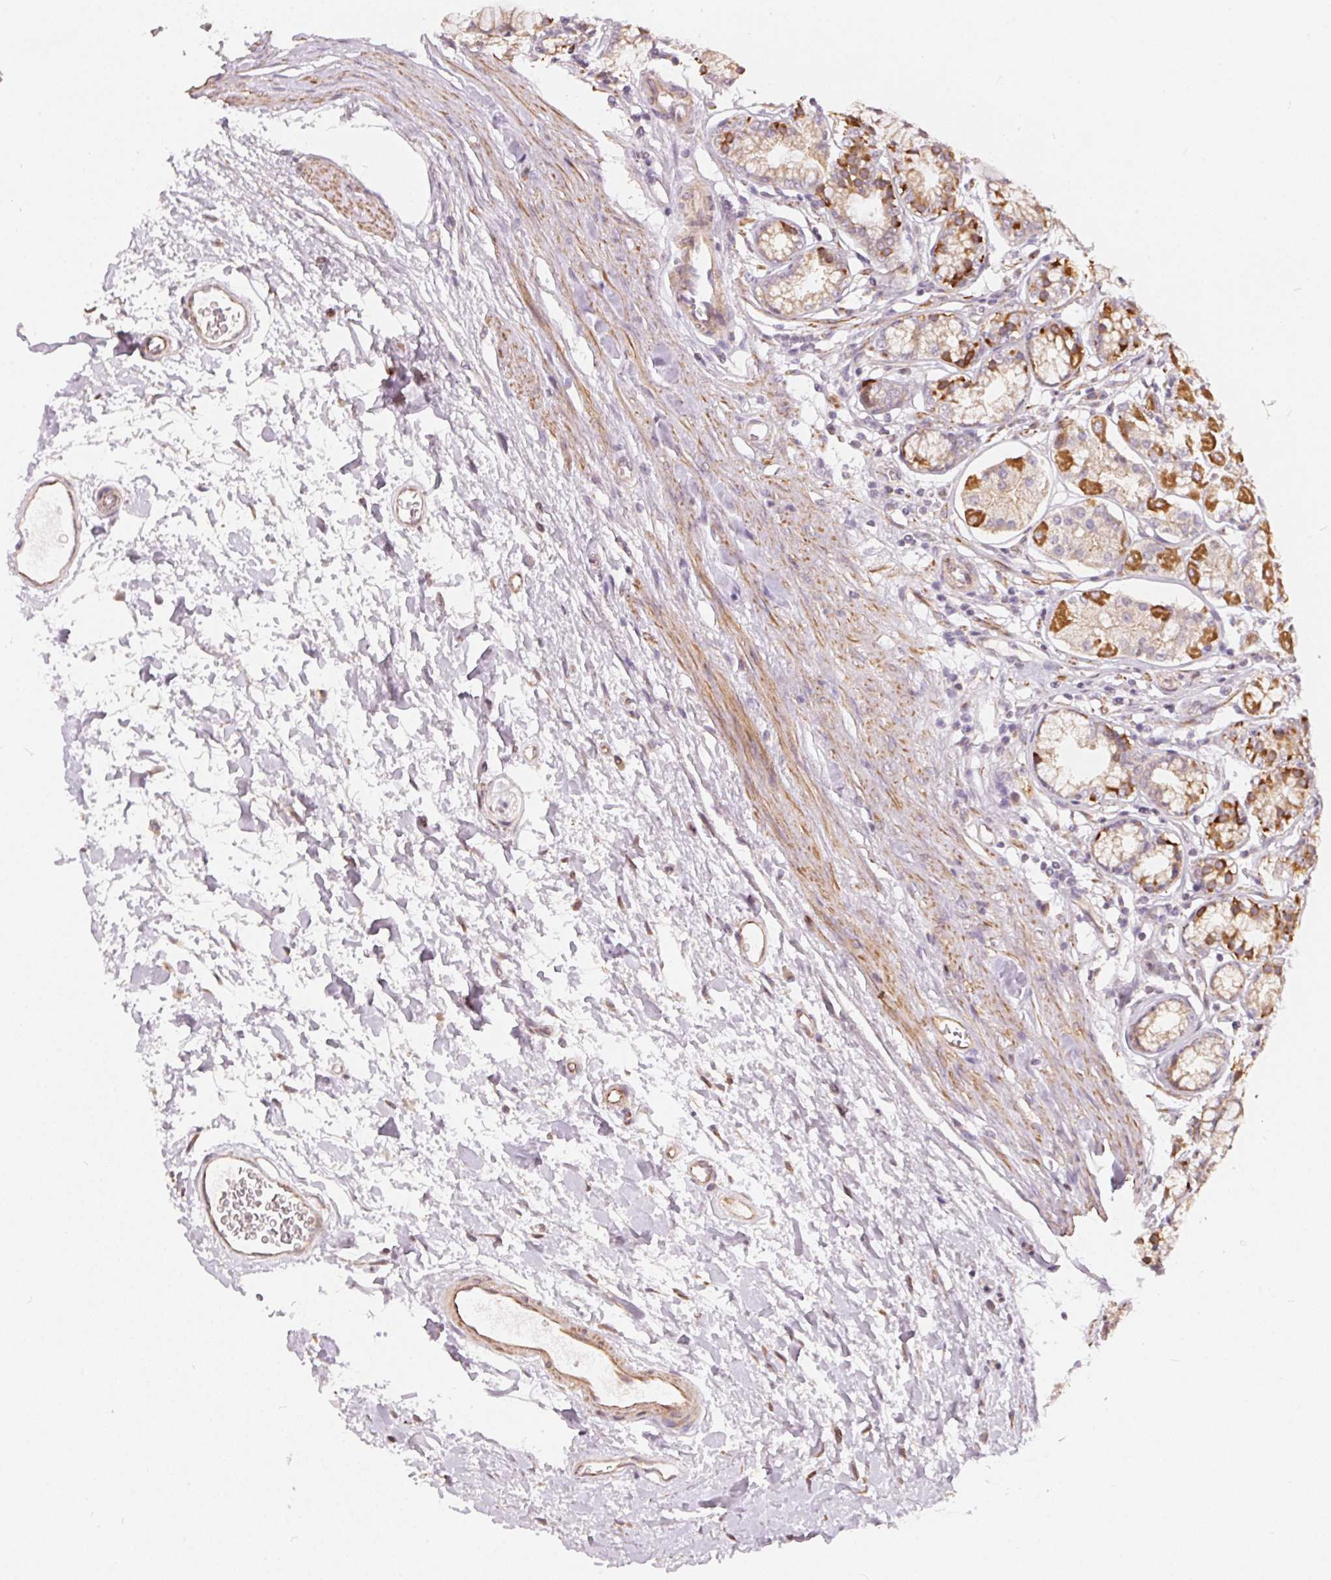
{"staining": {"intensity": "strong", "quantity": "<25%", "location": "cytoplasmic/membranous"}, "tissue": "stomach", "cell_type": "Glandular cells", "image_type": "normal", "snomed": [{"axis": "morphology", "description": "Normal tissue, NOS"}, {"axis": "topography", "description": "Stomach"}, {"axis": "topography", "description": "Stomach, lower"}], "caption": "Immunohistochemistry image of normal stomach: human stomach stained using immunohistochemistry exhibits medium levels of strong protein expression localized specifically in the cytoplasmic/membranous of glandular cells, appearing as a cytoplasmic/membranous brown color.", "gene": "VWA5B2", "patient": {"sex": "male", "age": 76}}